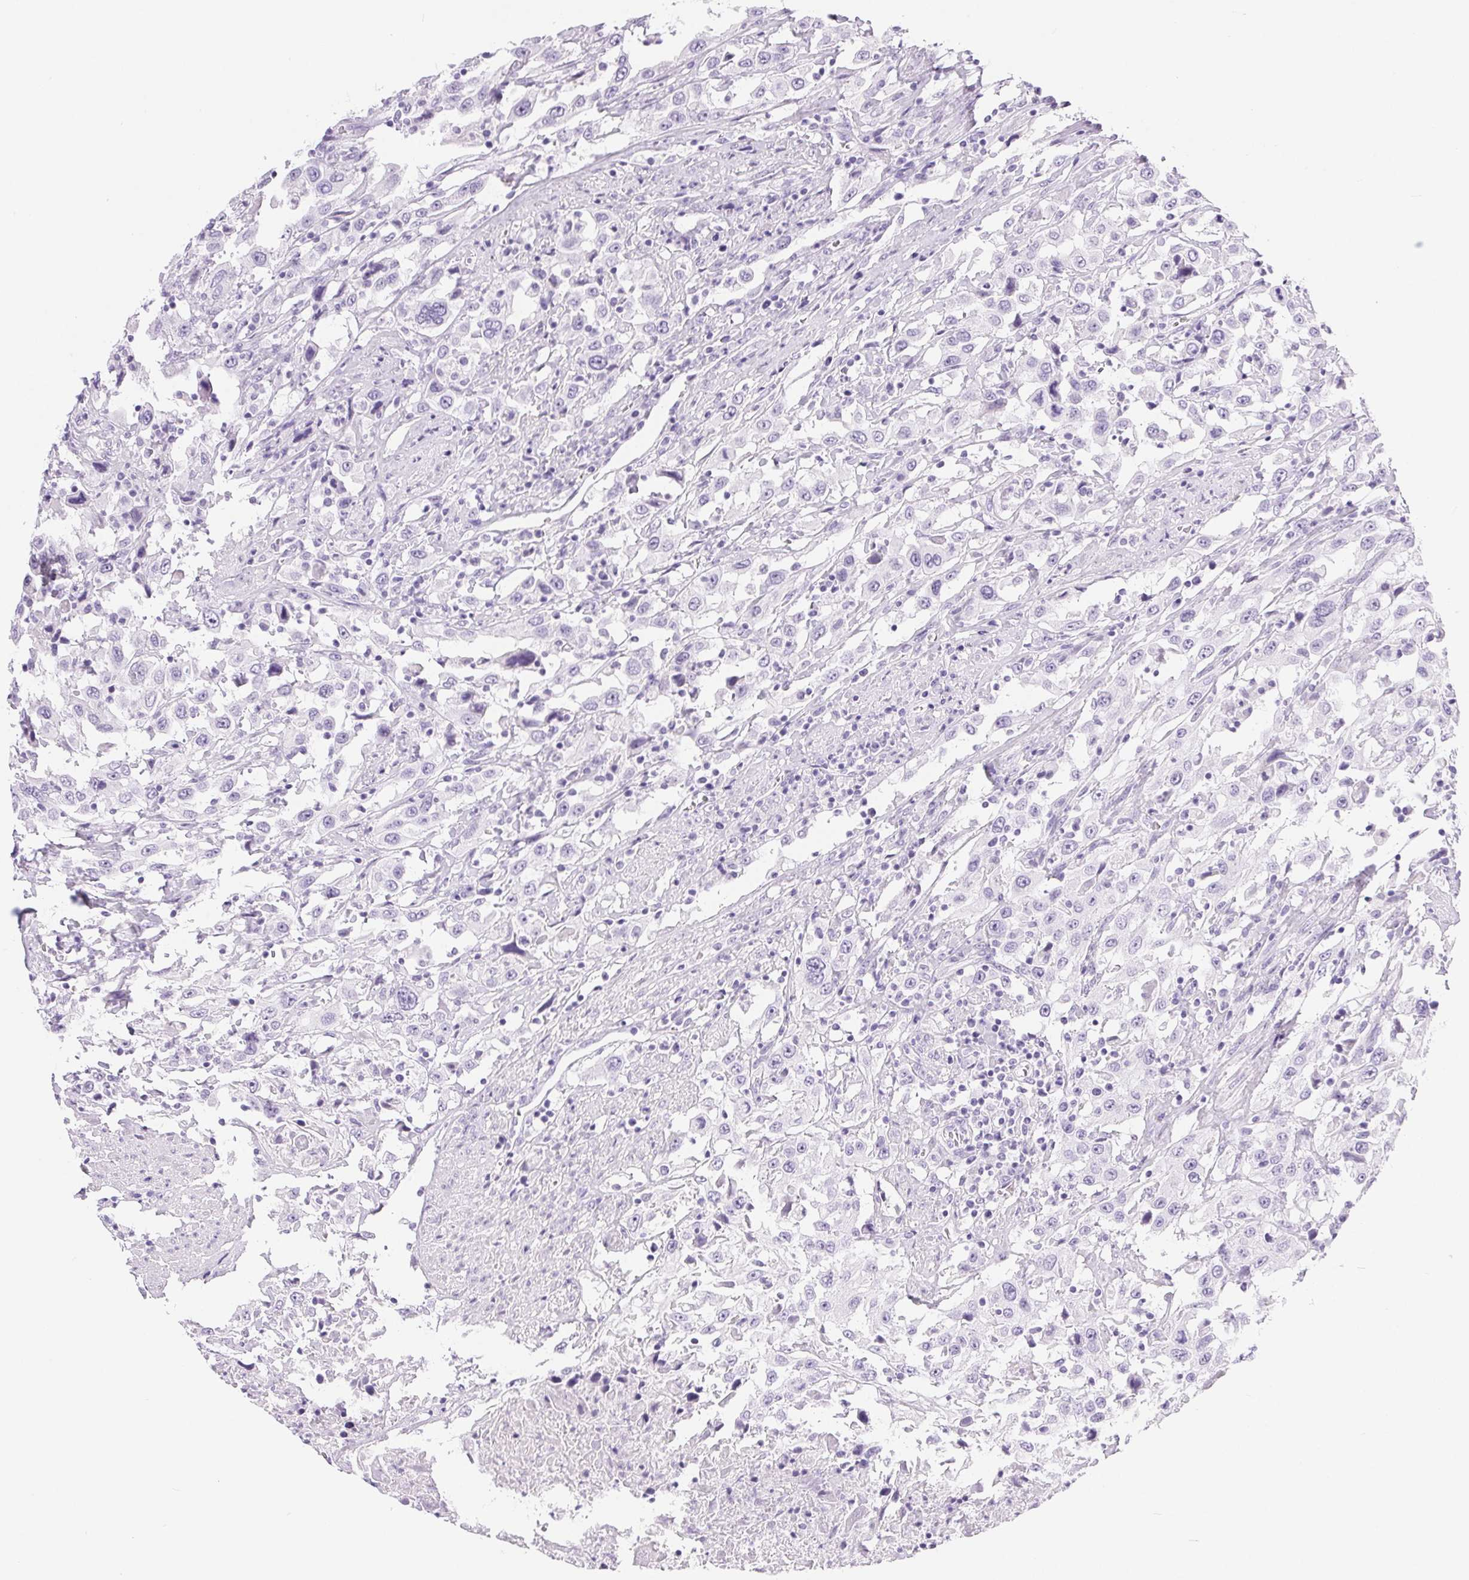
{"staining": {"intensity": "negative", "quantity": "none", "location": "none"}, "tissue": "urothelial cancer", "cell_type": "Tumor cells", "image_type": "cancer", "snomed": [{"axis": "morphology", "description": "Urothelial carcinoma, High grade"}, {"axis": "topography", "description": "Urinary bladder"}], "caption": "Immunohistochemical staining of human urothelial carcinoma (high-grade) reveals no significant positivity in tumor cells. Nuclei are stained in blue.", "gene": "XDH", "patient": {"sex": "male", "age": 61}}